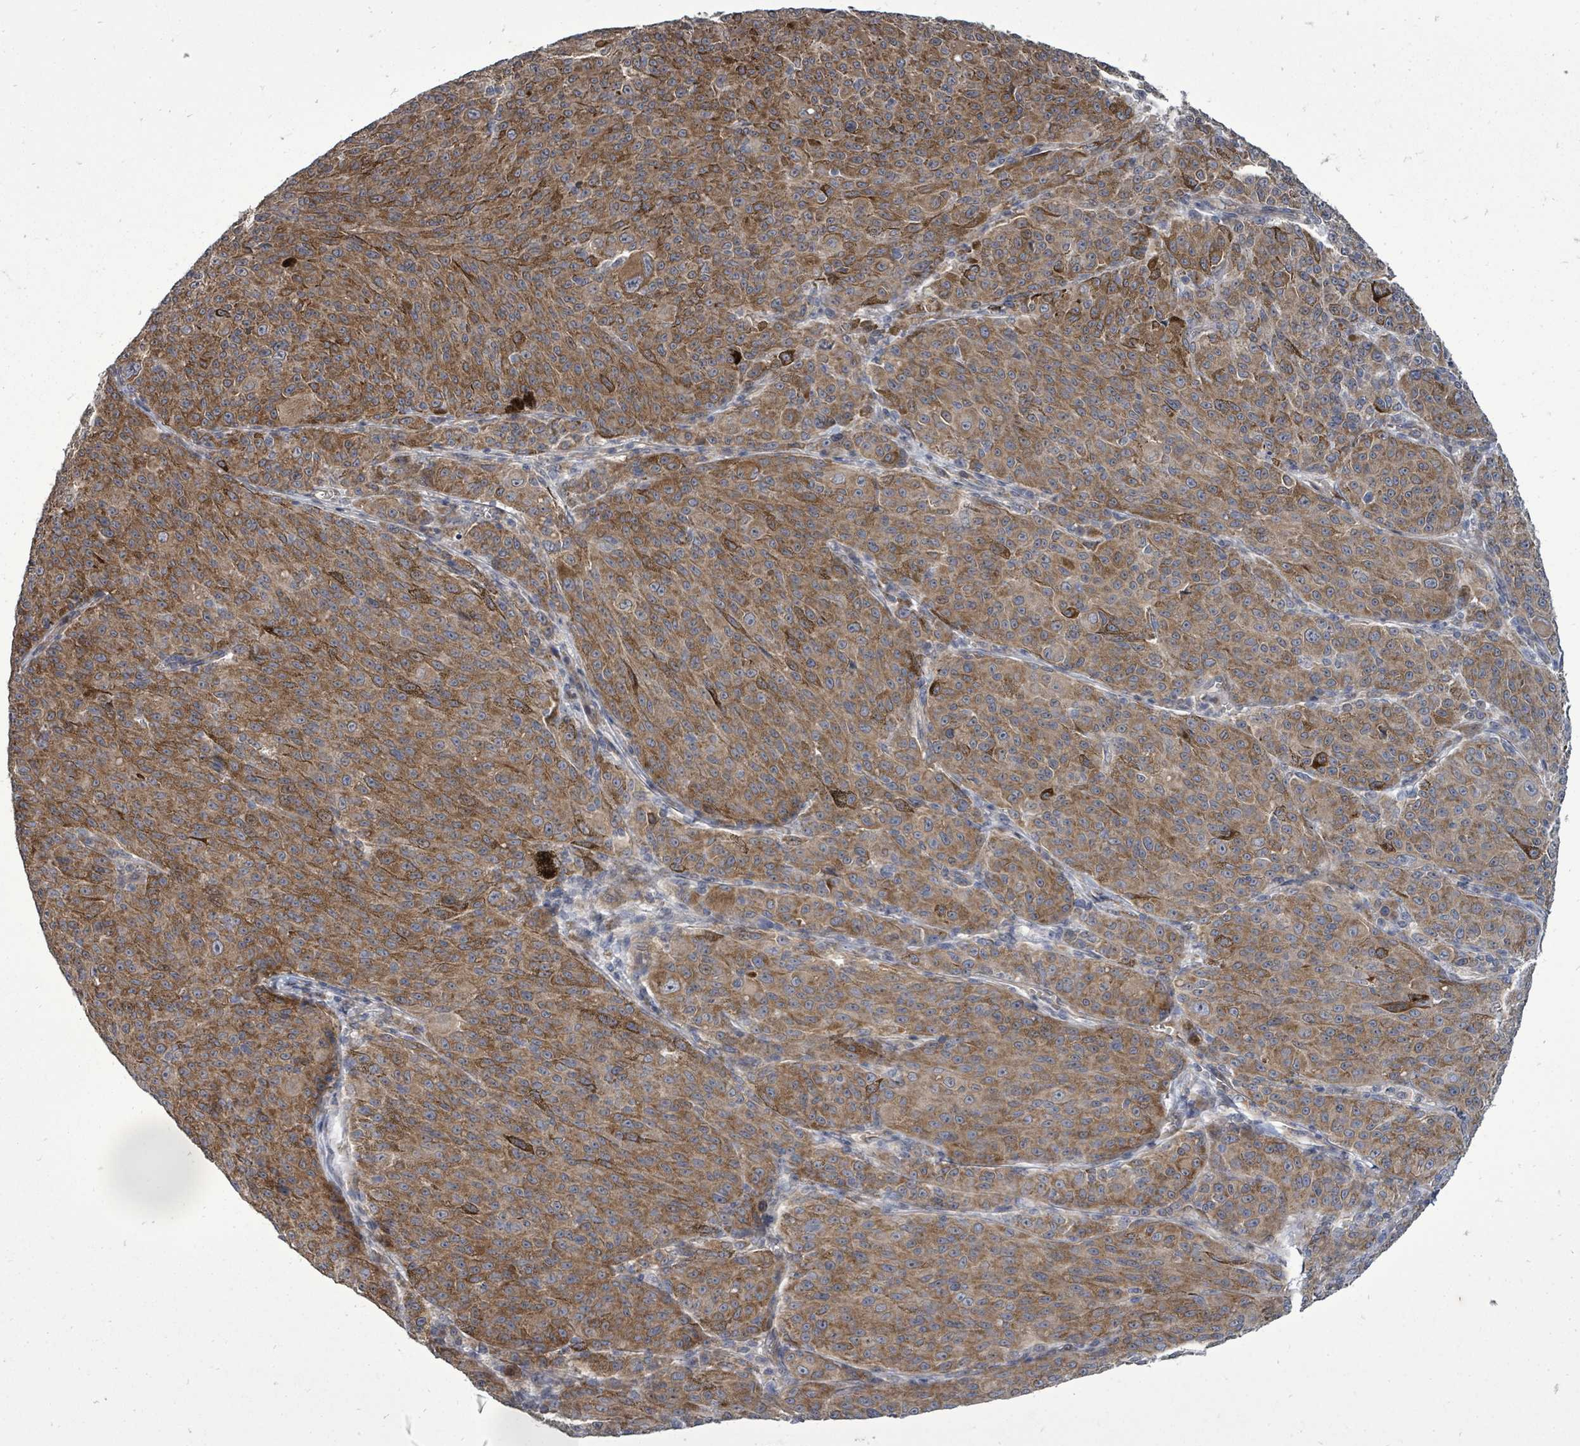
{"staining": {"intensity": "moderate", "quantity": ">75%", "location": "cytoplasmic/membranous"}, "tissue": "melanoma", "cell_type": "Tumor cells", "image_type": "cancer", "snomed": [{"axis": "morphology", "description": "Malignant melanoma, NOS"}, {"axis": "topography", "description": "Skin"}], "caption": "Immunohistochemical staining of human malignant melanoma demonstrates medium levels of moderate cytoplasmic/membranous positivity in about >75% of tumor cells.", "gene": "RALGAPB", "patient": {"sex": "female", "age": 52}}